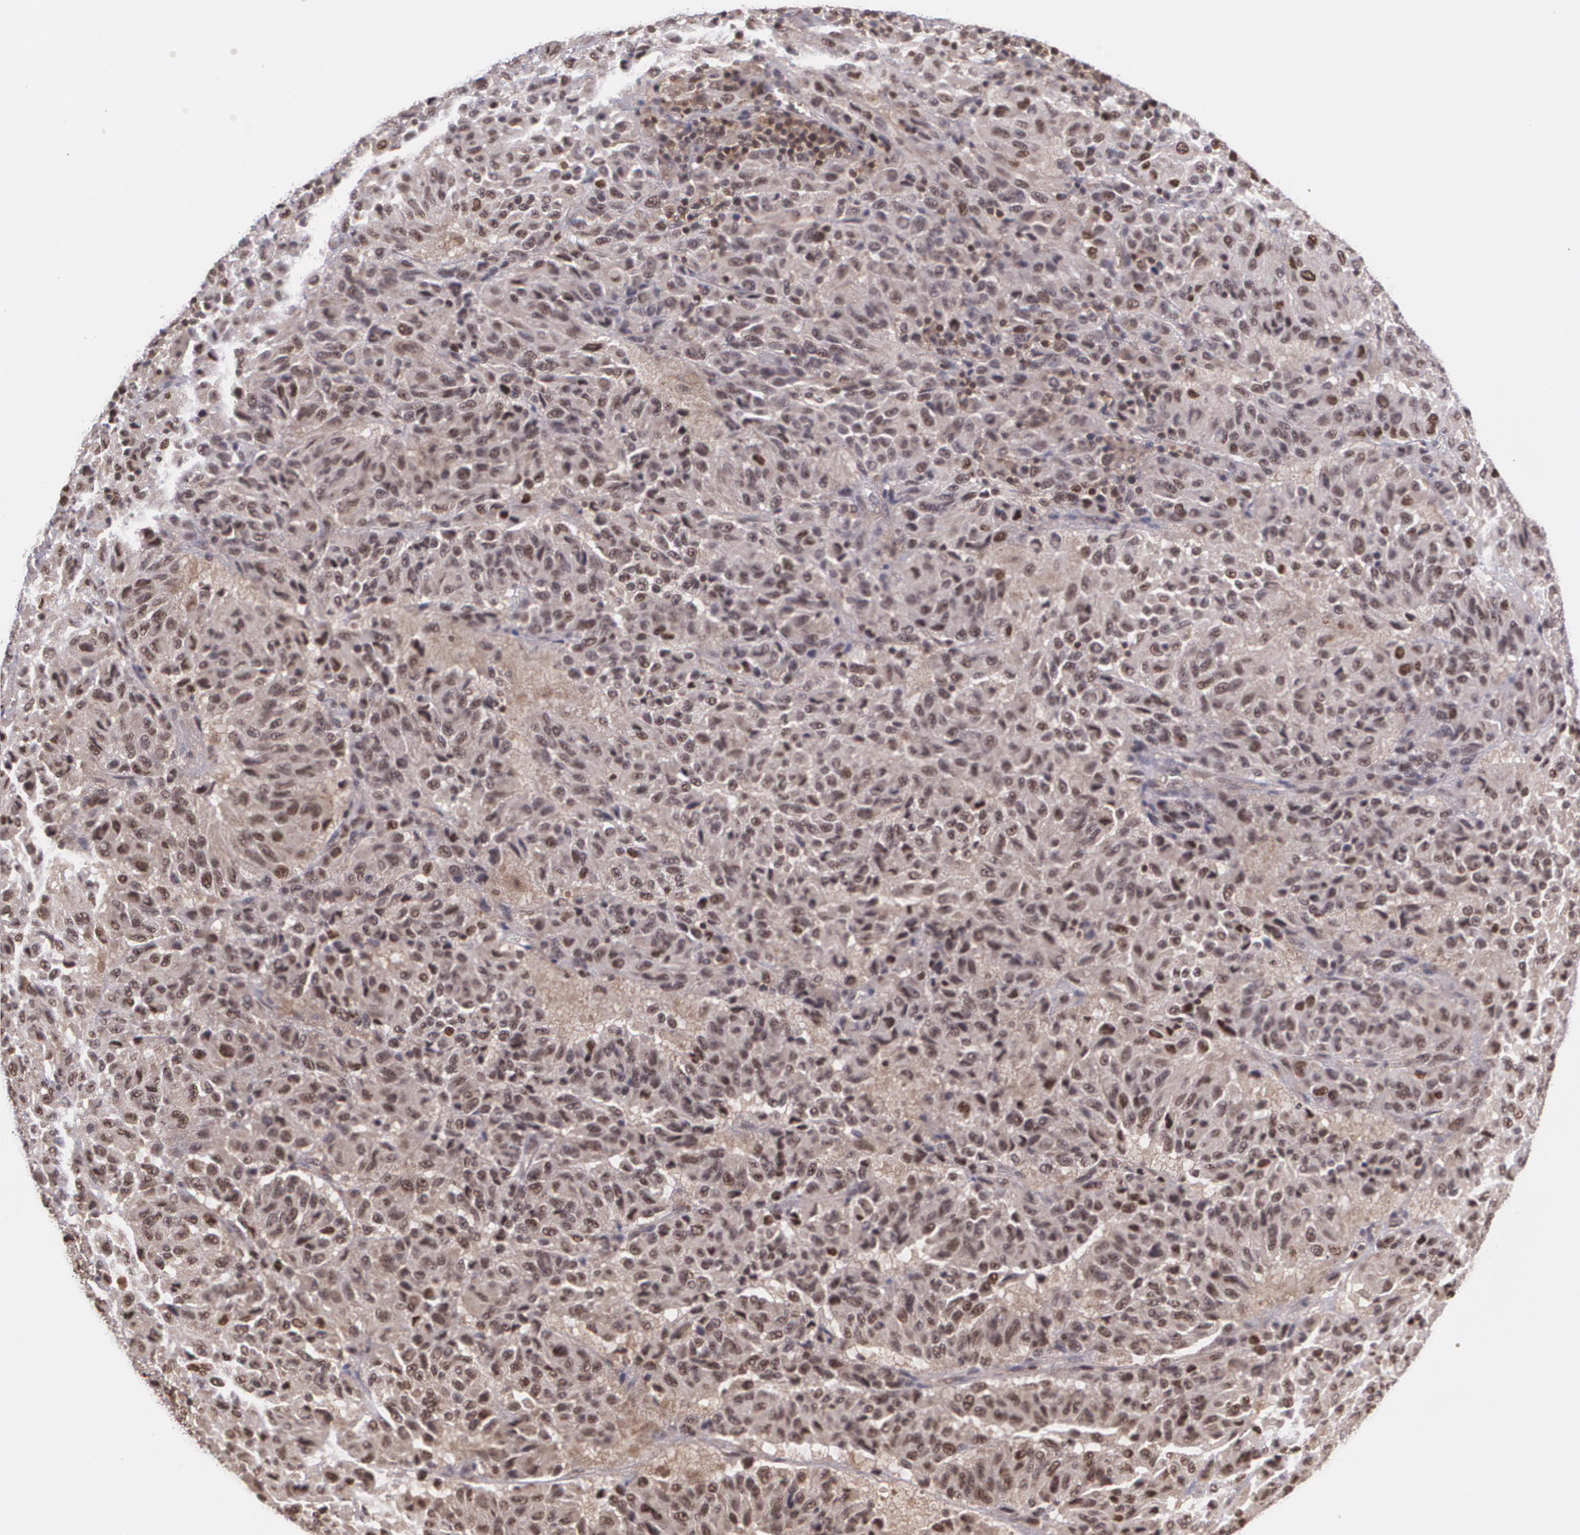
{"staining": {"intensity": "moderate", "quantity": "25%-75%", "location": "nuclear"}, "tissue": "melanoma", "cell_type": "Tumor cells", "image_type": "cancer", "snomed": [{"axis": "morphology", "description": "Malignant melanoma, Metastatic site"}, {"axis": "topography", "description": "Lung"}], "caption": "This photomicrograph displays melanoma stained with immunohistochemistry to label a protein in brown. The nuclear of tumor cells show moderate positivity for the protein. Nuclei are counter-stained blue.", "gene": "CUL2", "patient": {"sex": "male", "age": 64}}